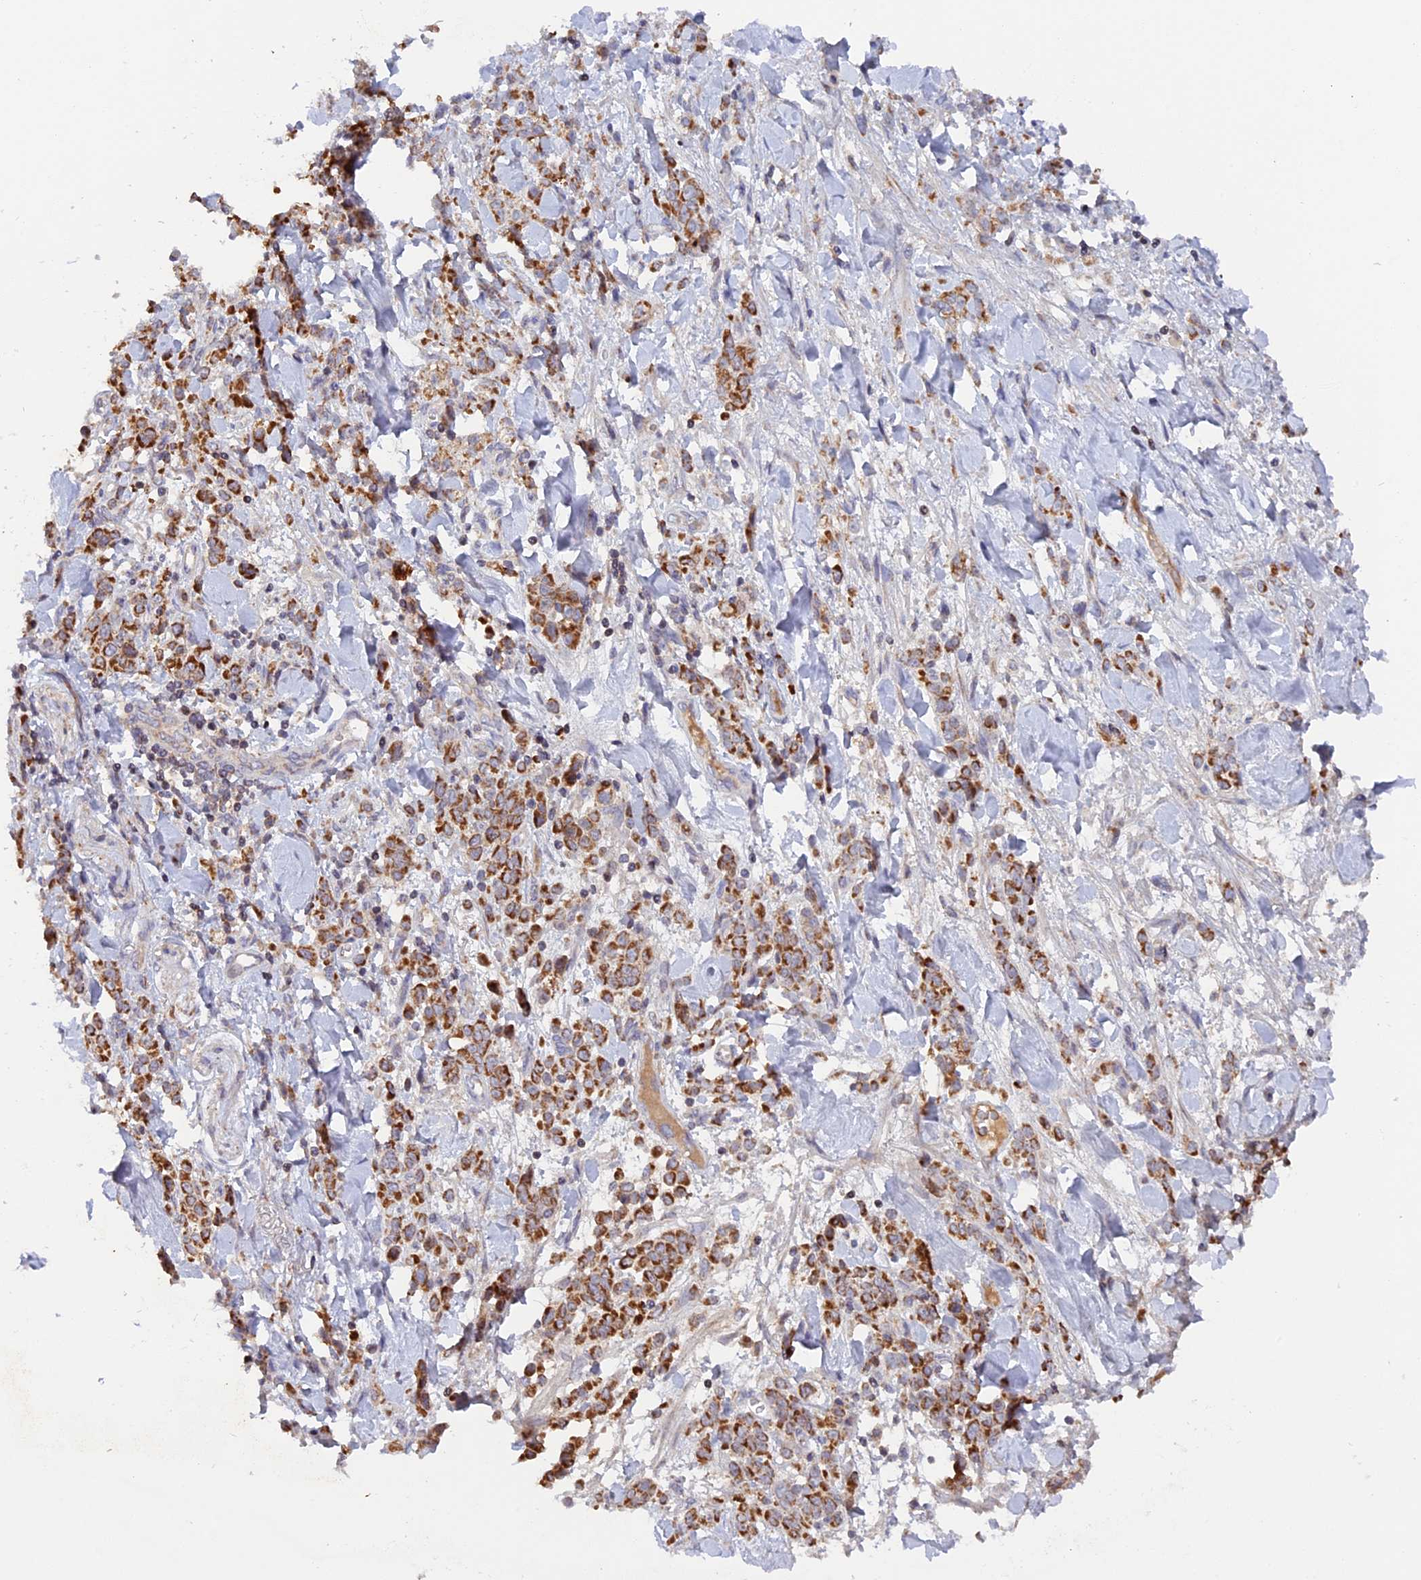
{"staining": {"intensity": "moderate", "quantity": ">75%", "location": "cytoplasmic/membranous"}, "tissue": "stomach cancer", "cell_type": "Tumor cells", "image_type": "cancer", "snomed": [{"axis": "morphology", "description": "Normal tissue, NOS"}, {"axis": "morphology", "description": "Adenocarcinoma, NOS"}, {"axis": "topography", "description": "Stomach"}], "caption": "Stomach cancer (adenocarcinoma) stained with immunohistochemistry (IHC) reveals moderate cytoplasmic/membranous expression in approximately >75% of tumor cells. Nuclei are stained in blue.", "gene": "MPV17L", "patient": {"sex": "male", "age": 82}}